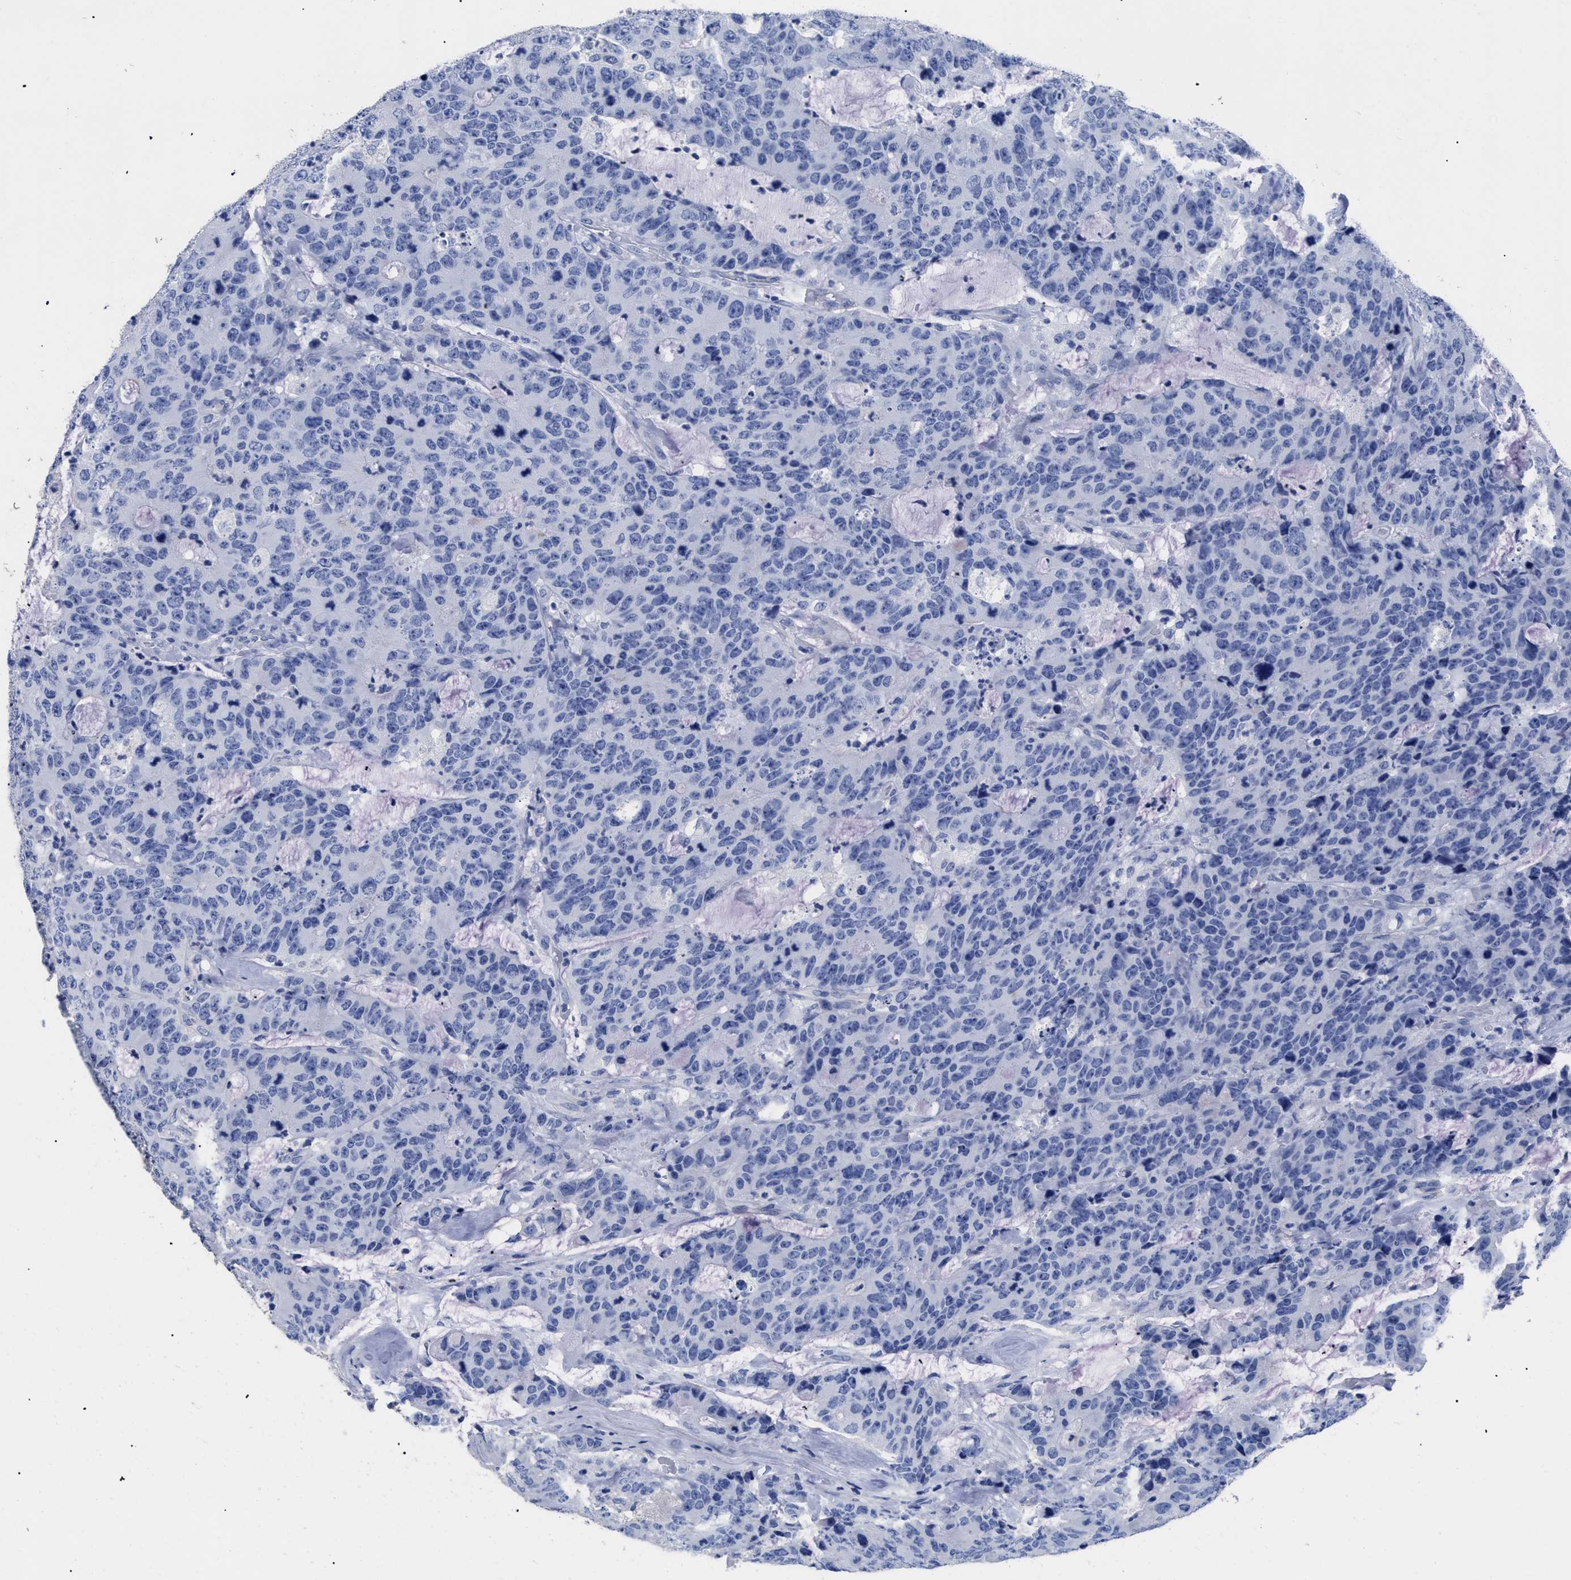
{"staining": {"intensity": "negative", "quantity": "none", "location": "none"}, "tissue": "colorectal cancer", "cell_type": "Tumor cells", "image_type": "cancer", "snomed": [{"axis": "morphology", "description": "Adenocarcinoma, NOS"}, {"axis": "topography", "description": "Colon"}], "caption": "A histopathology image of adenocarcinoma (colorectal) stained for a protein exhibits no brown staining in tumor cells.", "gene": "DLC1", "patient": {"sex": "female", "age": 86}}